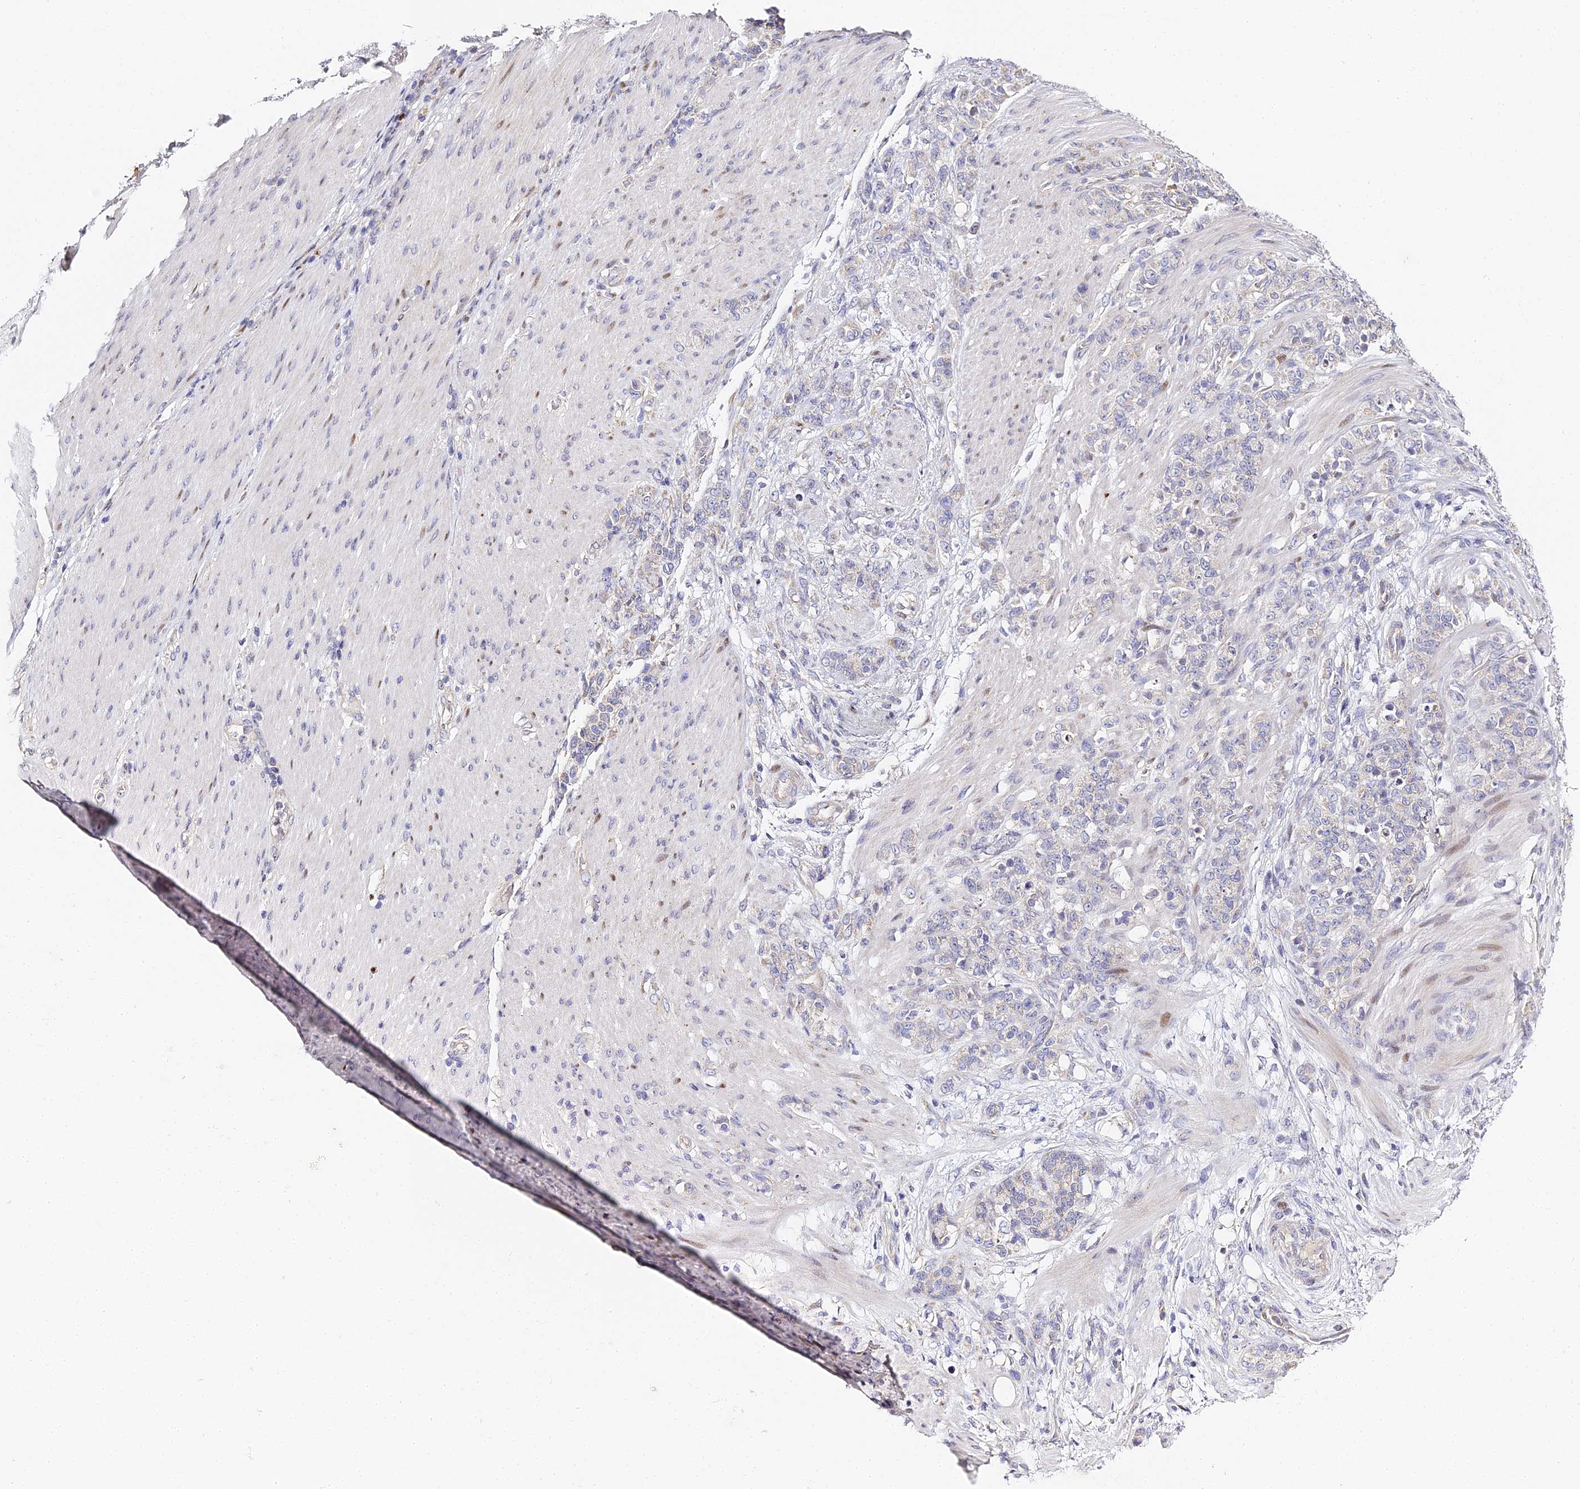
{"staining": {"intensity": "weak", "quantity": "<25%", "location": "cytoplasmic/membranous"}, "tissue": "stomach cancer", "cell_type": "Tumor cells", "image_type": "cancer", "snomed": [{"axis": "morphology", "description": "Adenocarcinoma, NOS"}, {"axis": "topography", "description": "Stomach"}], "caption": "An immunohistochemistry (IHC) histopathology image of stomach cancer is shown. There is no staining in tumor cells of stomach cancer.", "gene": "SERP1", "patient": {"sex": "female", "age": 79}}